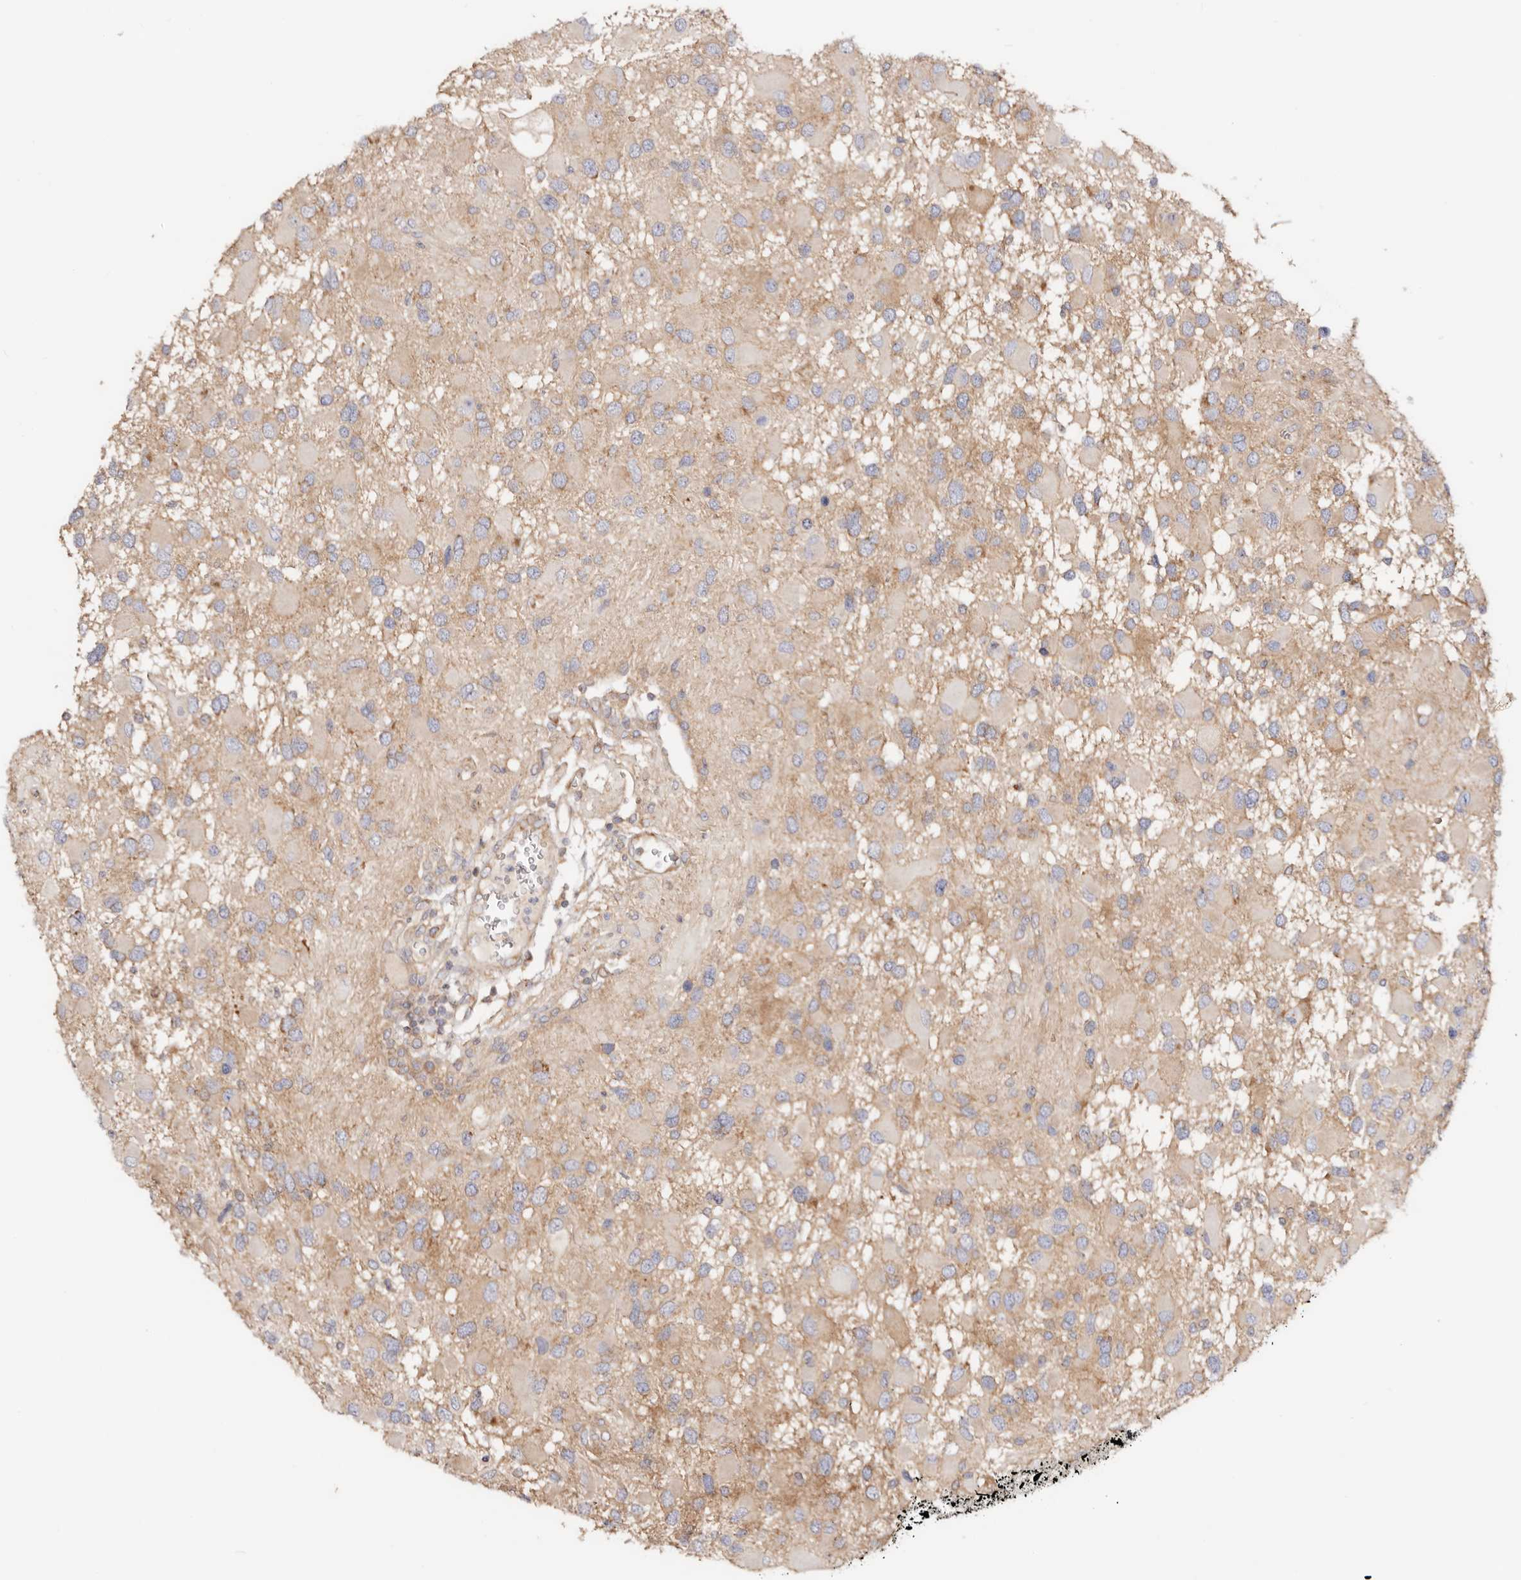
{"staining": {"intensity": "weak", "quantity": ">75%", "location": "cytoplasmic/membranous"}, "tissue": "glioma", "cell_type": "Tumor cells", "image_type": "cancer", "snomed": [{"axis": "morphology", "description": "Glioma, malignant, High grade"}, {"axis": "topography", "description": "Brain"}], "caption": "The image shows a brown stain indicating the presence of a protein in the cytoplasmic/membranous of tumor cells in glioma.", "gene": "GNA13", "patient": {"sex": "male", "age": 53}}